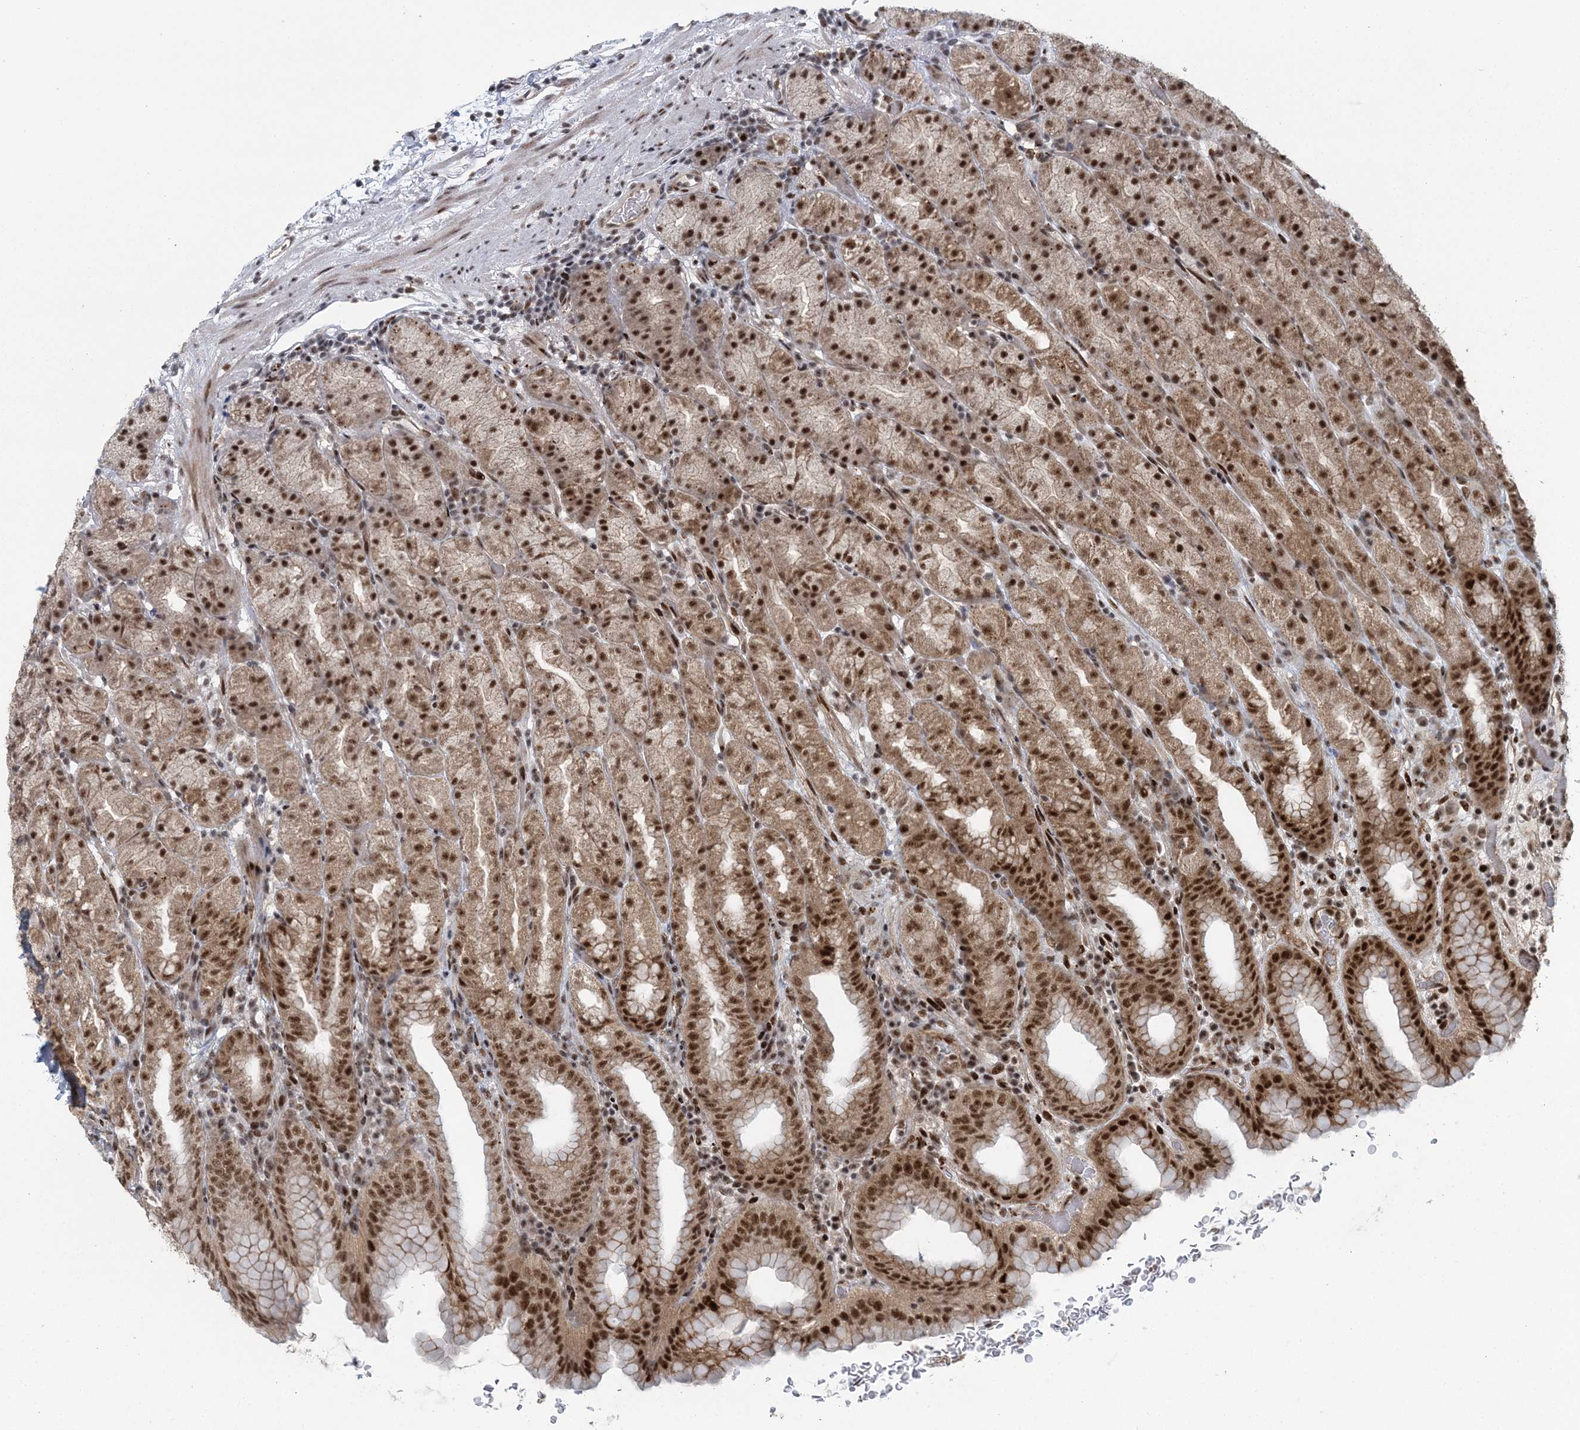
{"staining": {"intensity": "strong", "quantity": ">75%", "location": "cytoplasmic/membranous,nuclear"}, "tissue": "stomach", "cell_type": "Glandular cells", "image_type": "normal", "snomed": [{"axis": "morphology", "description": "Normal tissue, NOS"}, {"axis": "topography", "description": "Stomach, upper"}], "caption": "High-magnification brightfield microscopy of benign stomach stained with DAB (brown) and counterstained with hematoxylin (blue). glandular cells exhibit strong cytoplasmic/membranous,nuclear expression is appreciated in about>75% of cells.", "gene": "CWC22", "patient": {"sex": "male", "age": 68}}